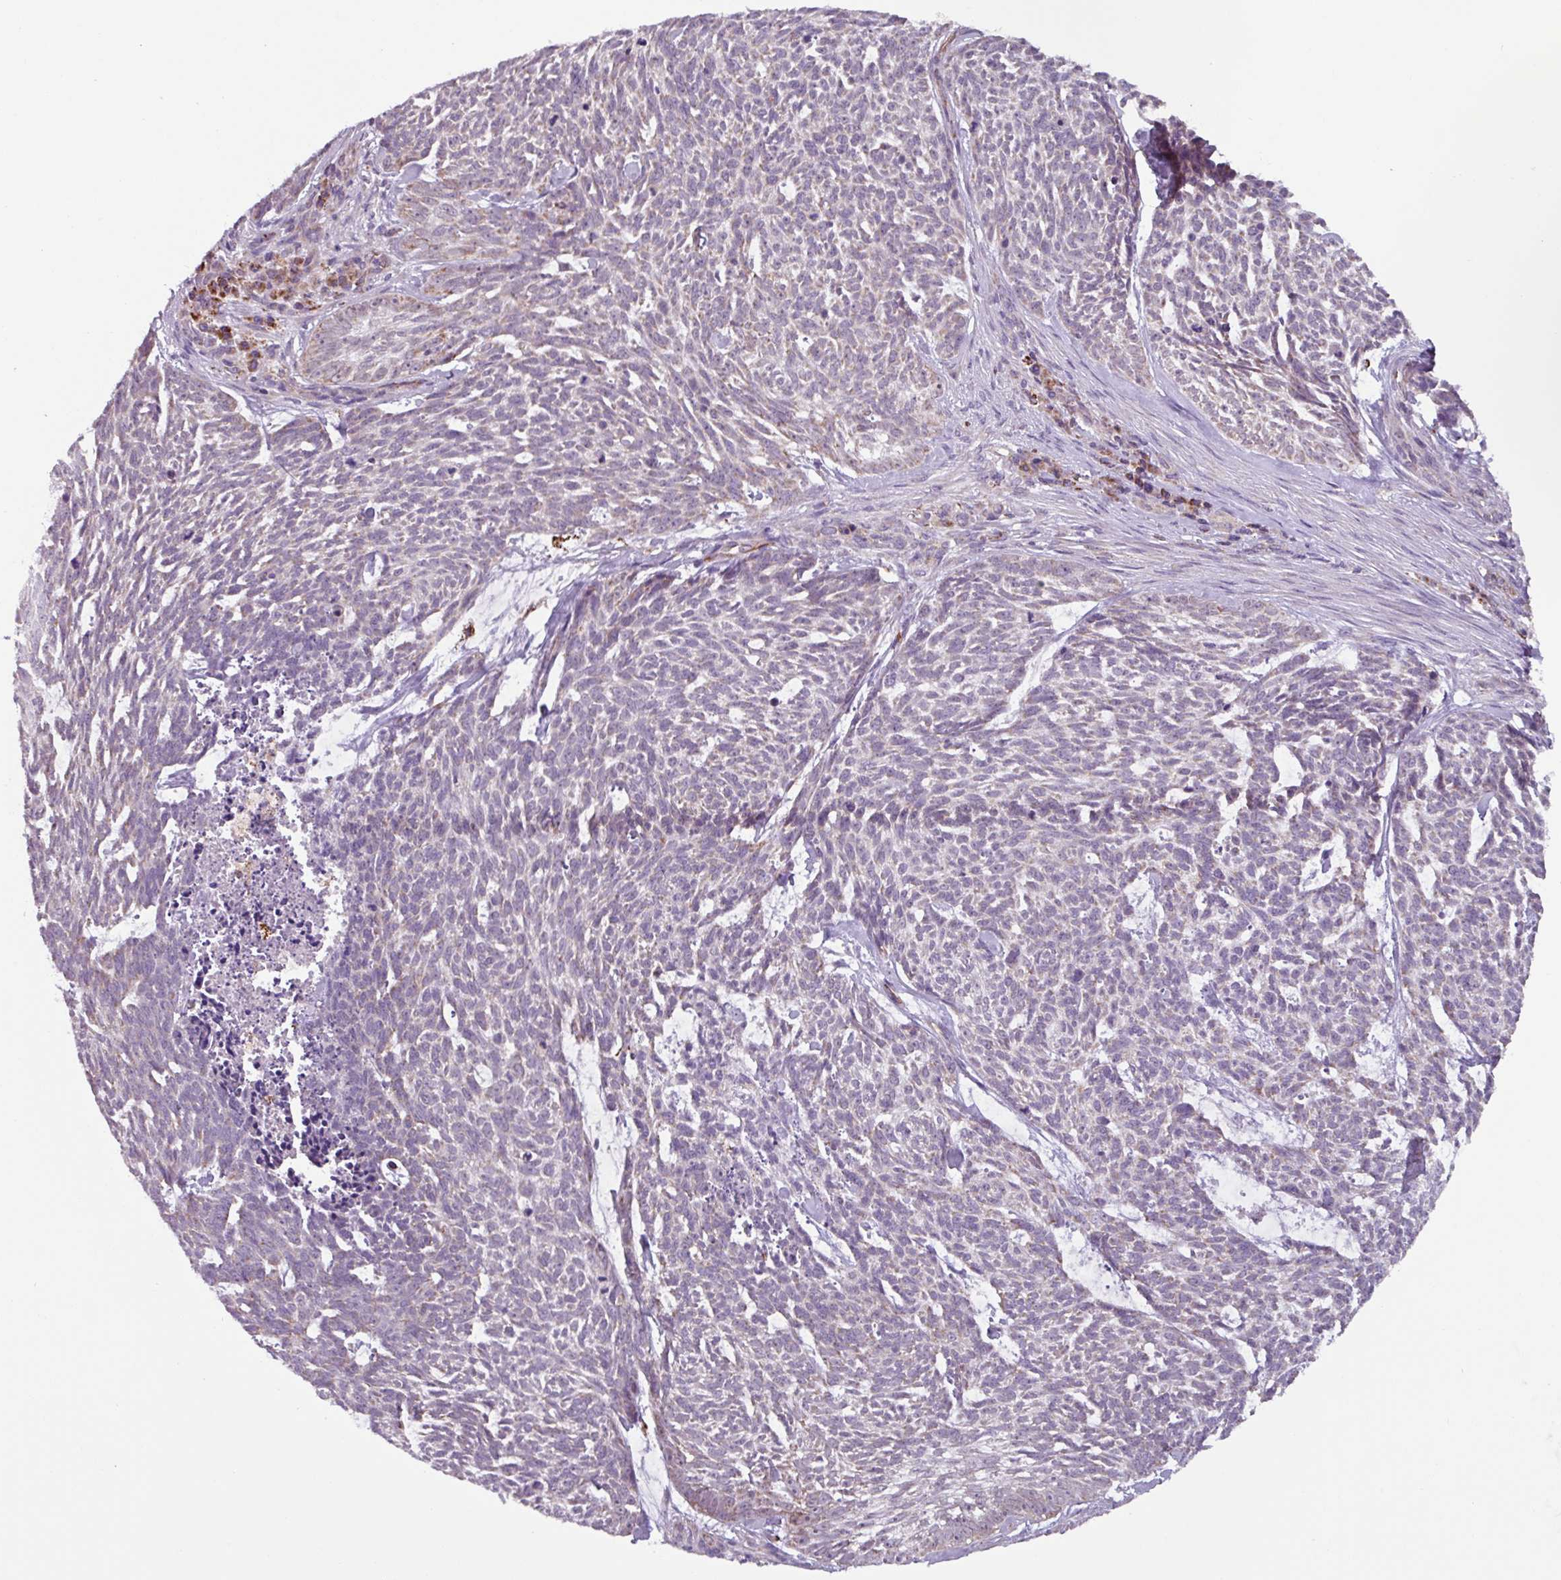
{"staining": {"intensity": "negative", "quantity": "none", "location": "none"}, "tissue": "skin cancer", "cell_type": "Tumor cells", "image_type": "cancer", "snomed": [{"axis": "morphology", "description": "Basal cell carcinoma"}, {"axis": "topography", "description": "Skin"}], "caption": "IHC histopathology image of neoplastic tissue: skin cancer stained with DAB (3,3'-diaminobenzidine) exhibits no significant protein expression in tumor cells.", "gene": "AKIRIN1", "patient": {"sex": "female", "age": 93}}